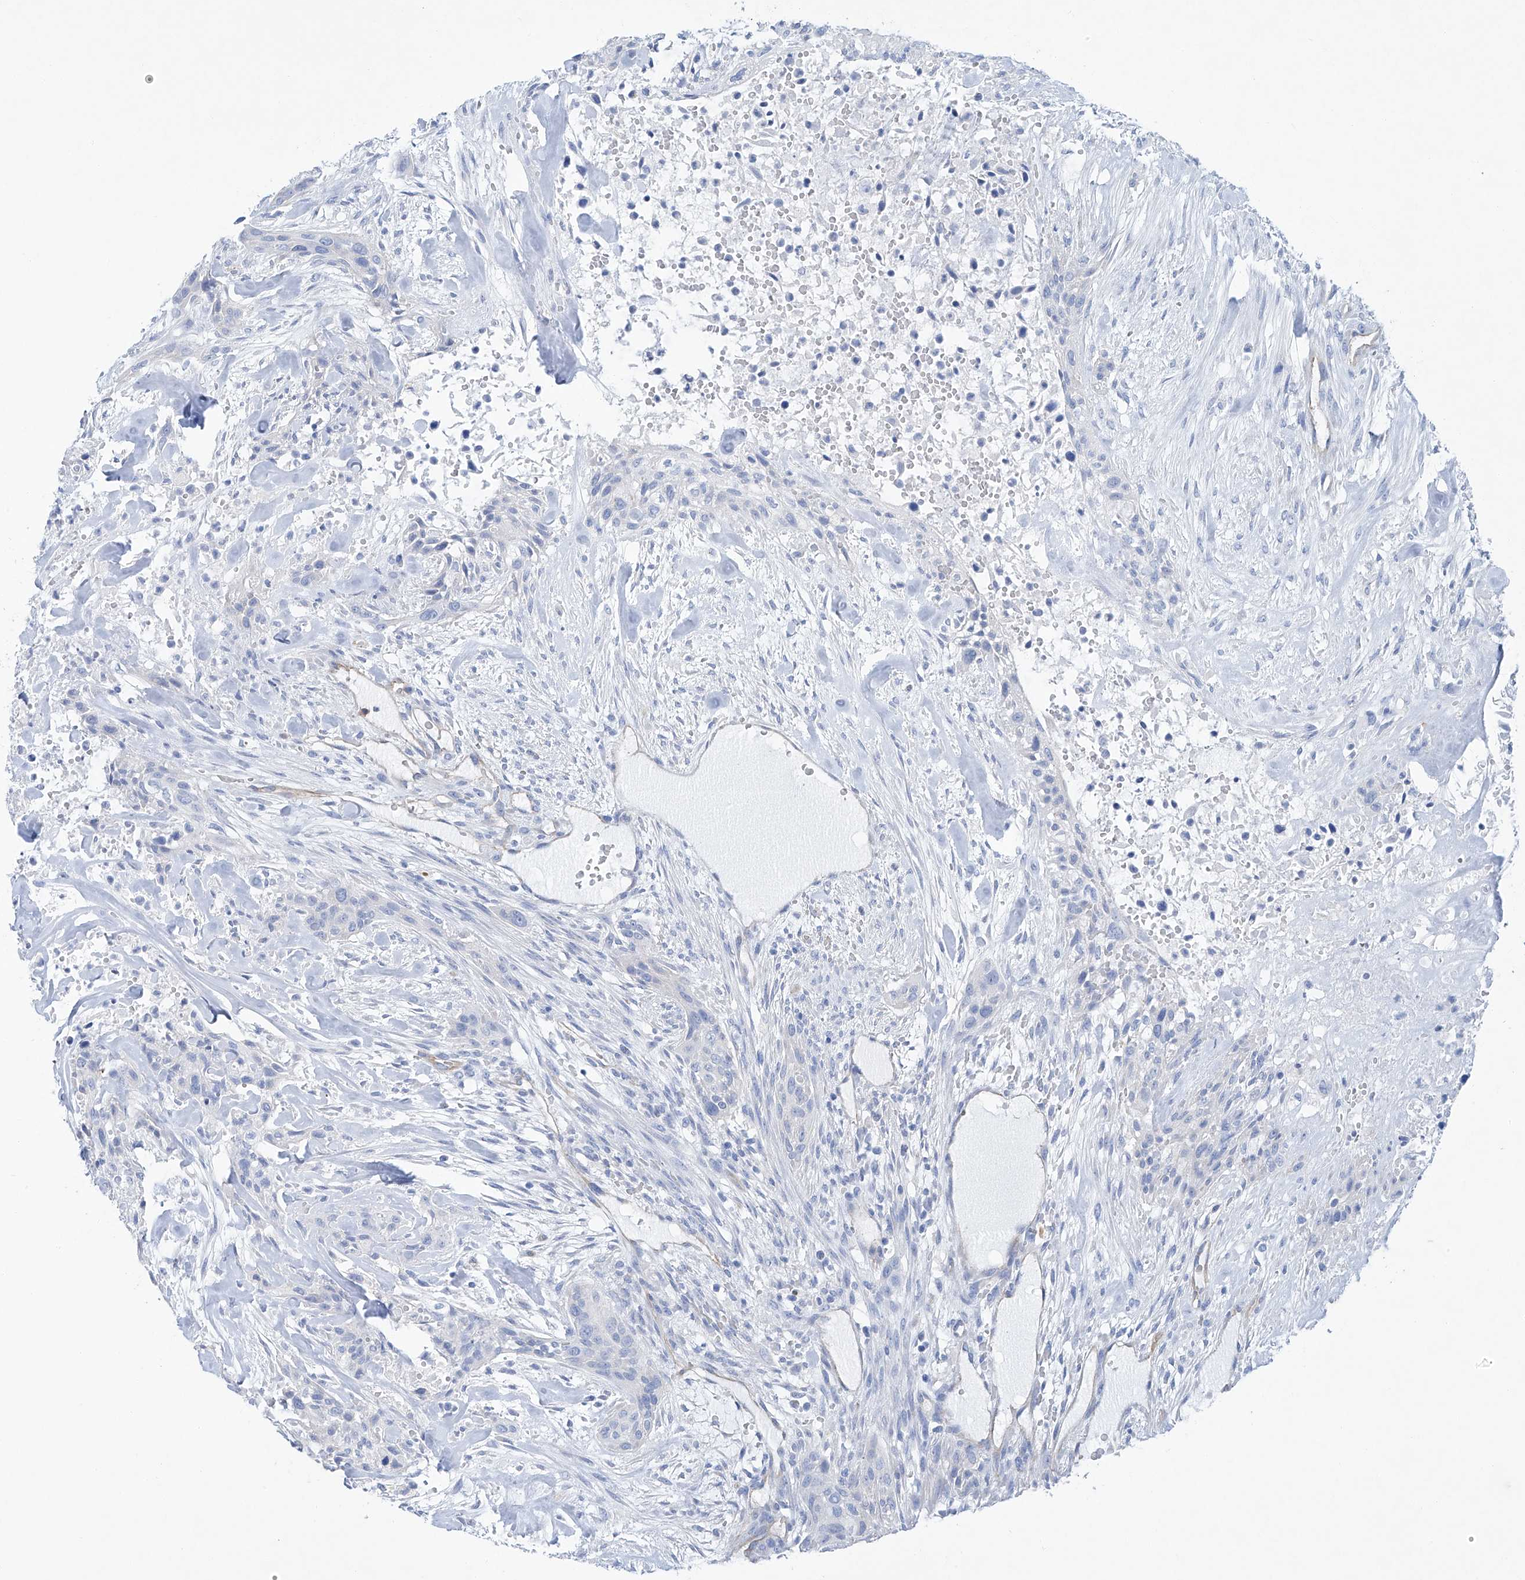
{"staining": {"intensity": "negative", "quantity": "none", "location": "none"}, "tissue": "urothelial cancer", "cell_type": "Tumor cells", "image_type": "cancer", "snomed": [{"axis": "morphology", "description": "Urothelial carcinoma, High grade"}, {"axis": "topography", "description": "Urinary bladder"}], "caption": "A high-resolution photomicrograph shows IHC staining of urothelial cancer, which reveals no significant positivity in tumor cells.", "gene": "MAGI1", "patient": {"sex": "male", "age": 35}}